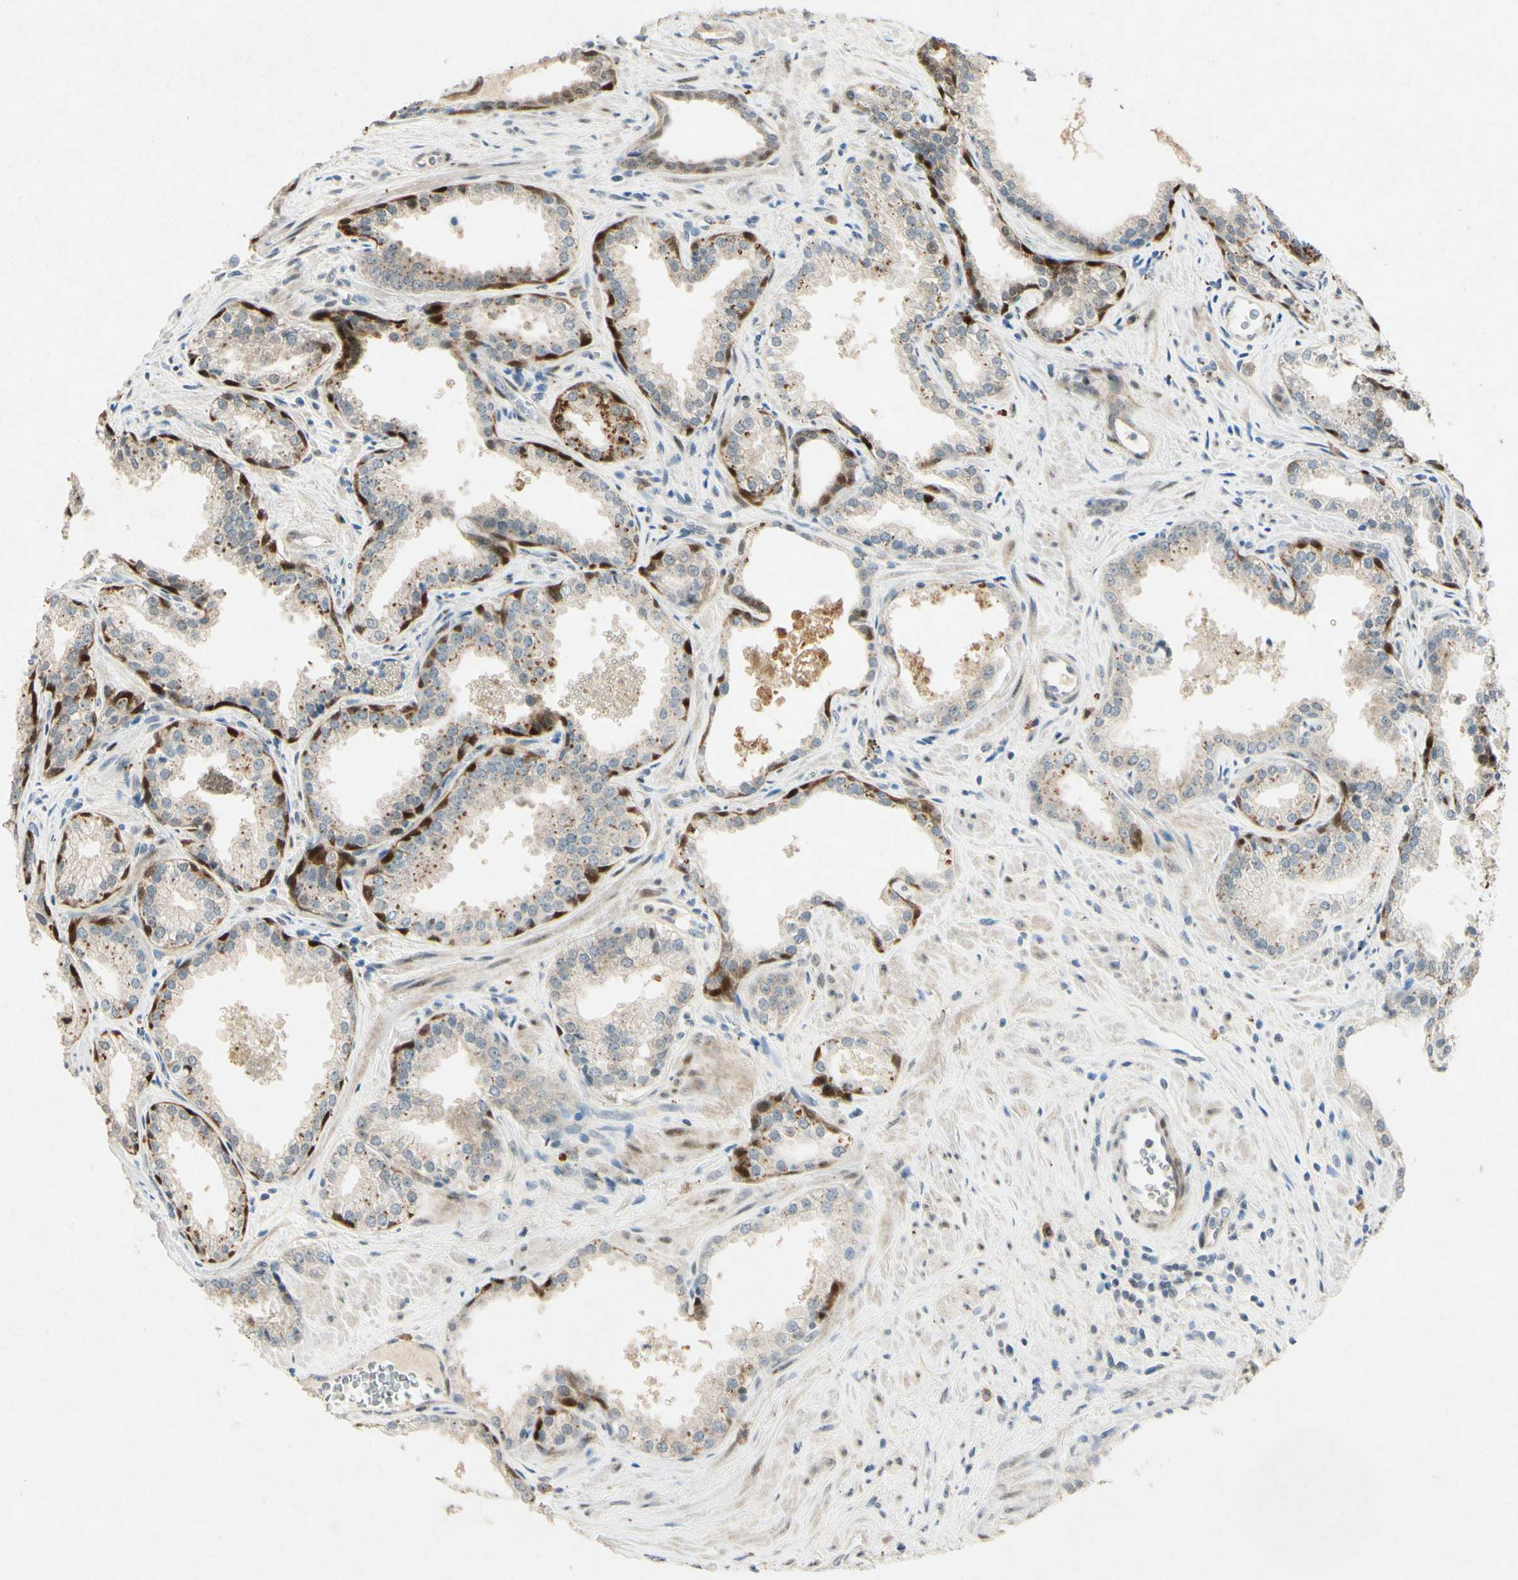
{"staining": {"intensity": "weak", "quantity": "<25%", "location": "cytoplasmic/membranous"}, "tissue": "prostate cancer", "cell_type": "Tumor cells", "image_type": "cancer", "snomed": [{"axis": "morphology", "description": "Adenocarcinoma, Low grade"}, {"axis": "topography", "description": "Prostate"}], "caption": "IHC of human prostate adenocarcinoma (low-grade) displays no positivity in tumor cells.", "gene": "HSPA1B", "patient": {"sex": "male", "age": 60}}